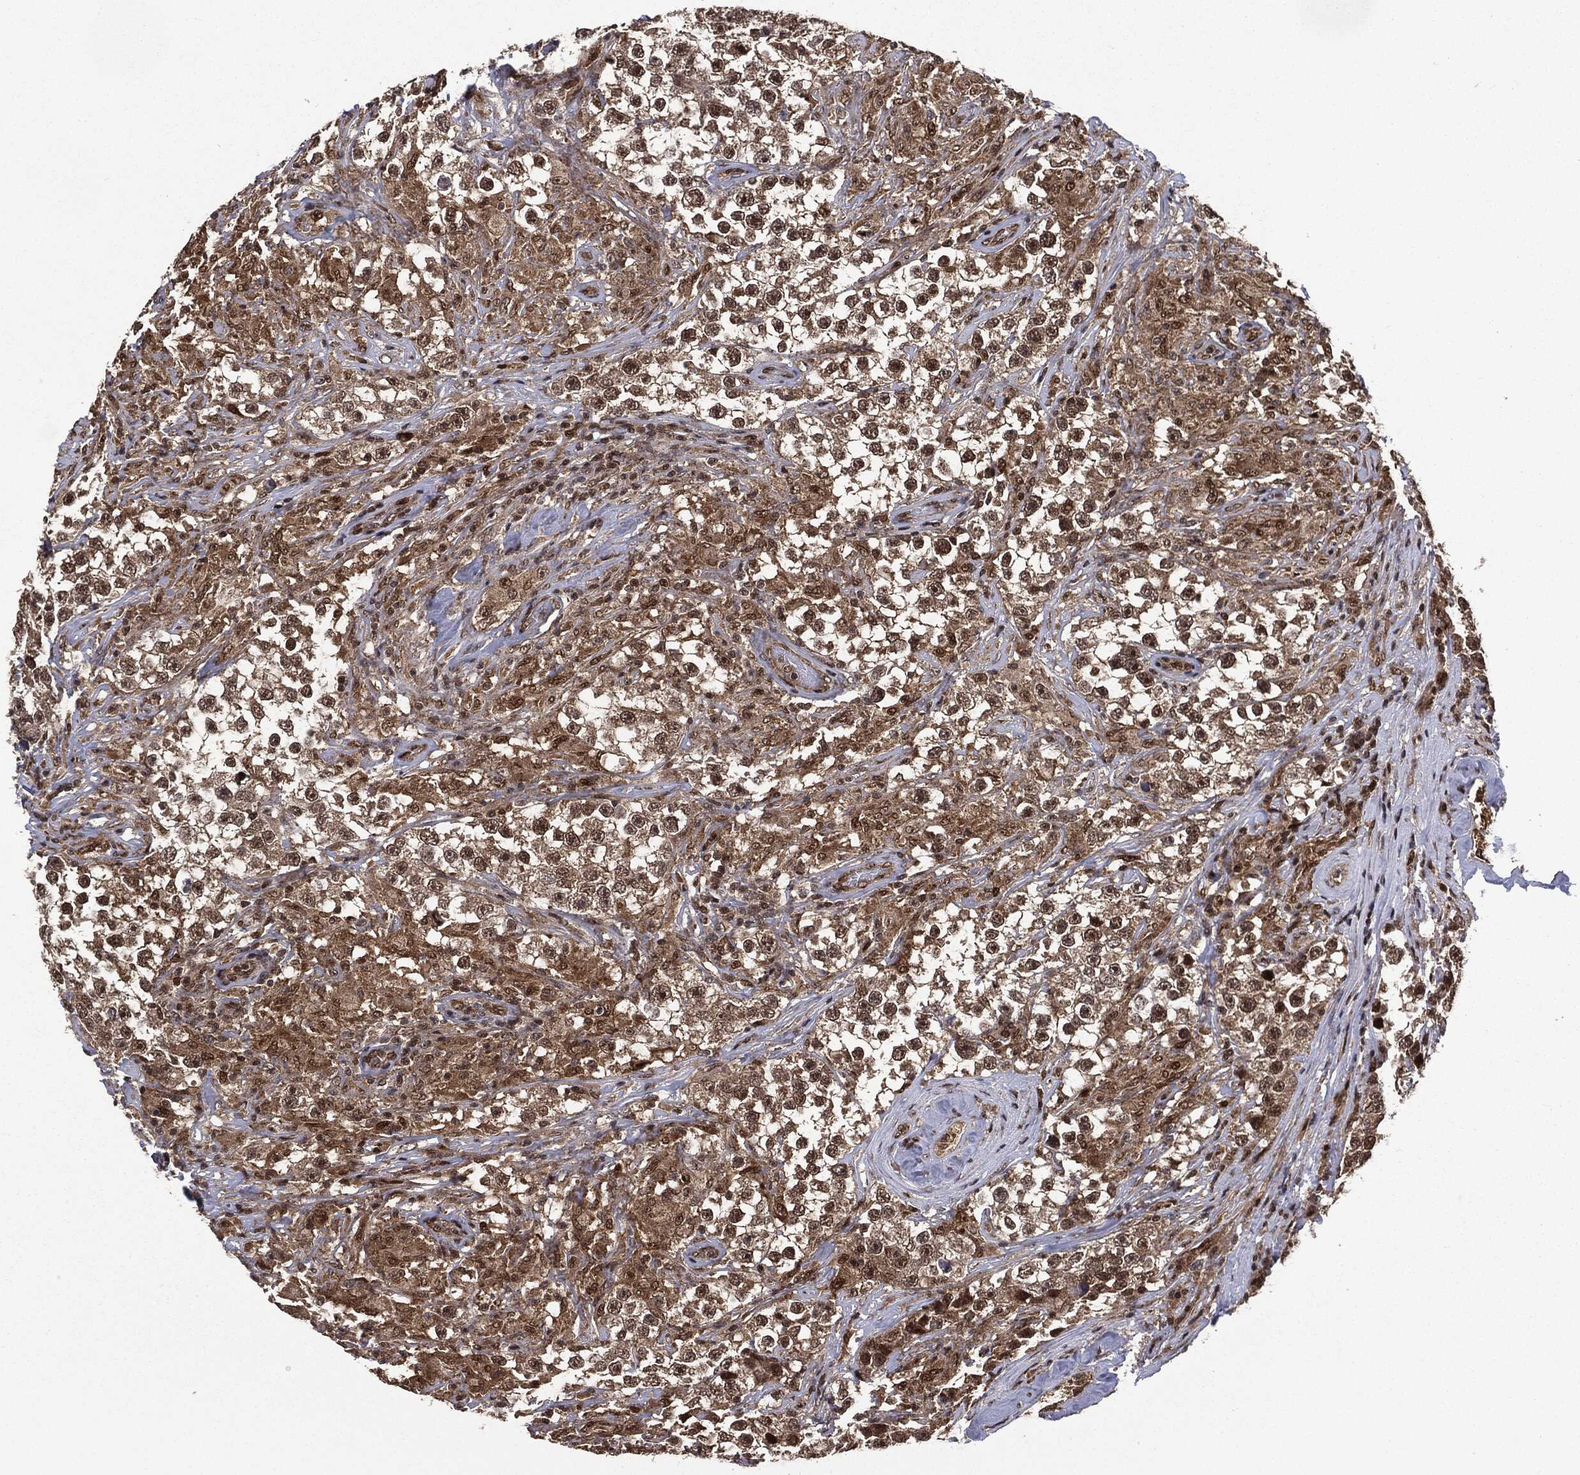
{"staining": {"intensity": "moderate", "quantity": "25%-75%", "location": "cytoplasmic/membranous,nuclear"}, "tissue": "testis cancer", "cell_type": "Tumor cells", "image_type": "cancer", "snomed": [{"axis": "morphology", "description": "Seminoma, NOS"}, {"axis": "topography", "description": "Testis"}], "caption": "Testis cancer (seminoma) stained with a protein marker shows moderate staining in tumor cells.", "gene": "PTPA", "patient": {"sex": "male", "age": 46}}